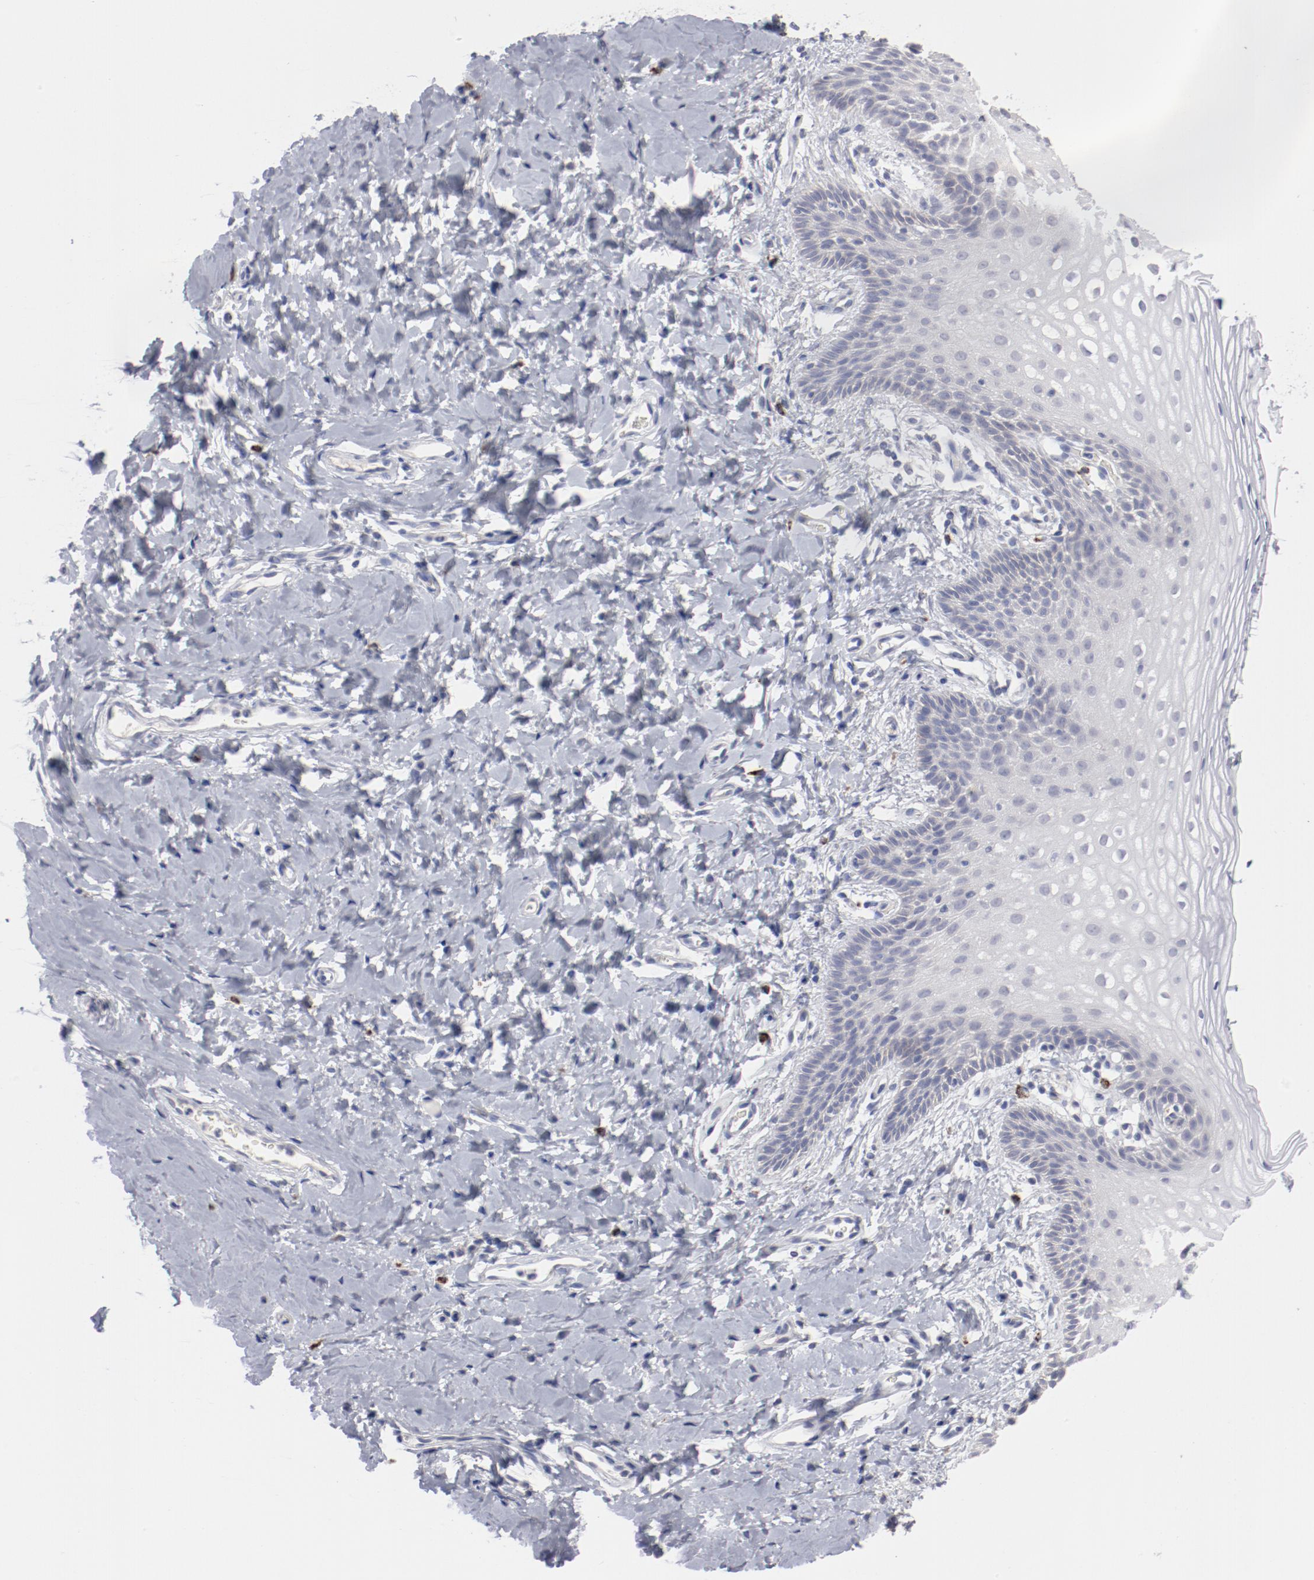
{"staining": {"intensity": "negative", "quantity": "none", "location": "none"}, "tissue": "vagina", "cell_type": "Squamous epithelial cells", "image_type": "normal", "snomed": [{"axis": "morphology", "description": "Normal tissue, NOS"}, {"axis": "topography", "description": "Vagina"}], "caption": "The micrograph demonstrates no staining of squamous epithelial cells in benign vagina. (DAB (3,3'-diaminobenzidine) immunohistochemistry, high magnification).", "gene": "SH3BGR", "patient": {"sex": "female", "age": 55}}